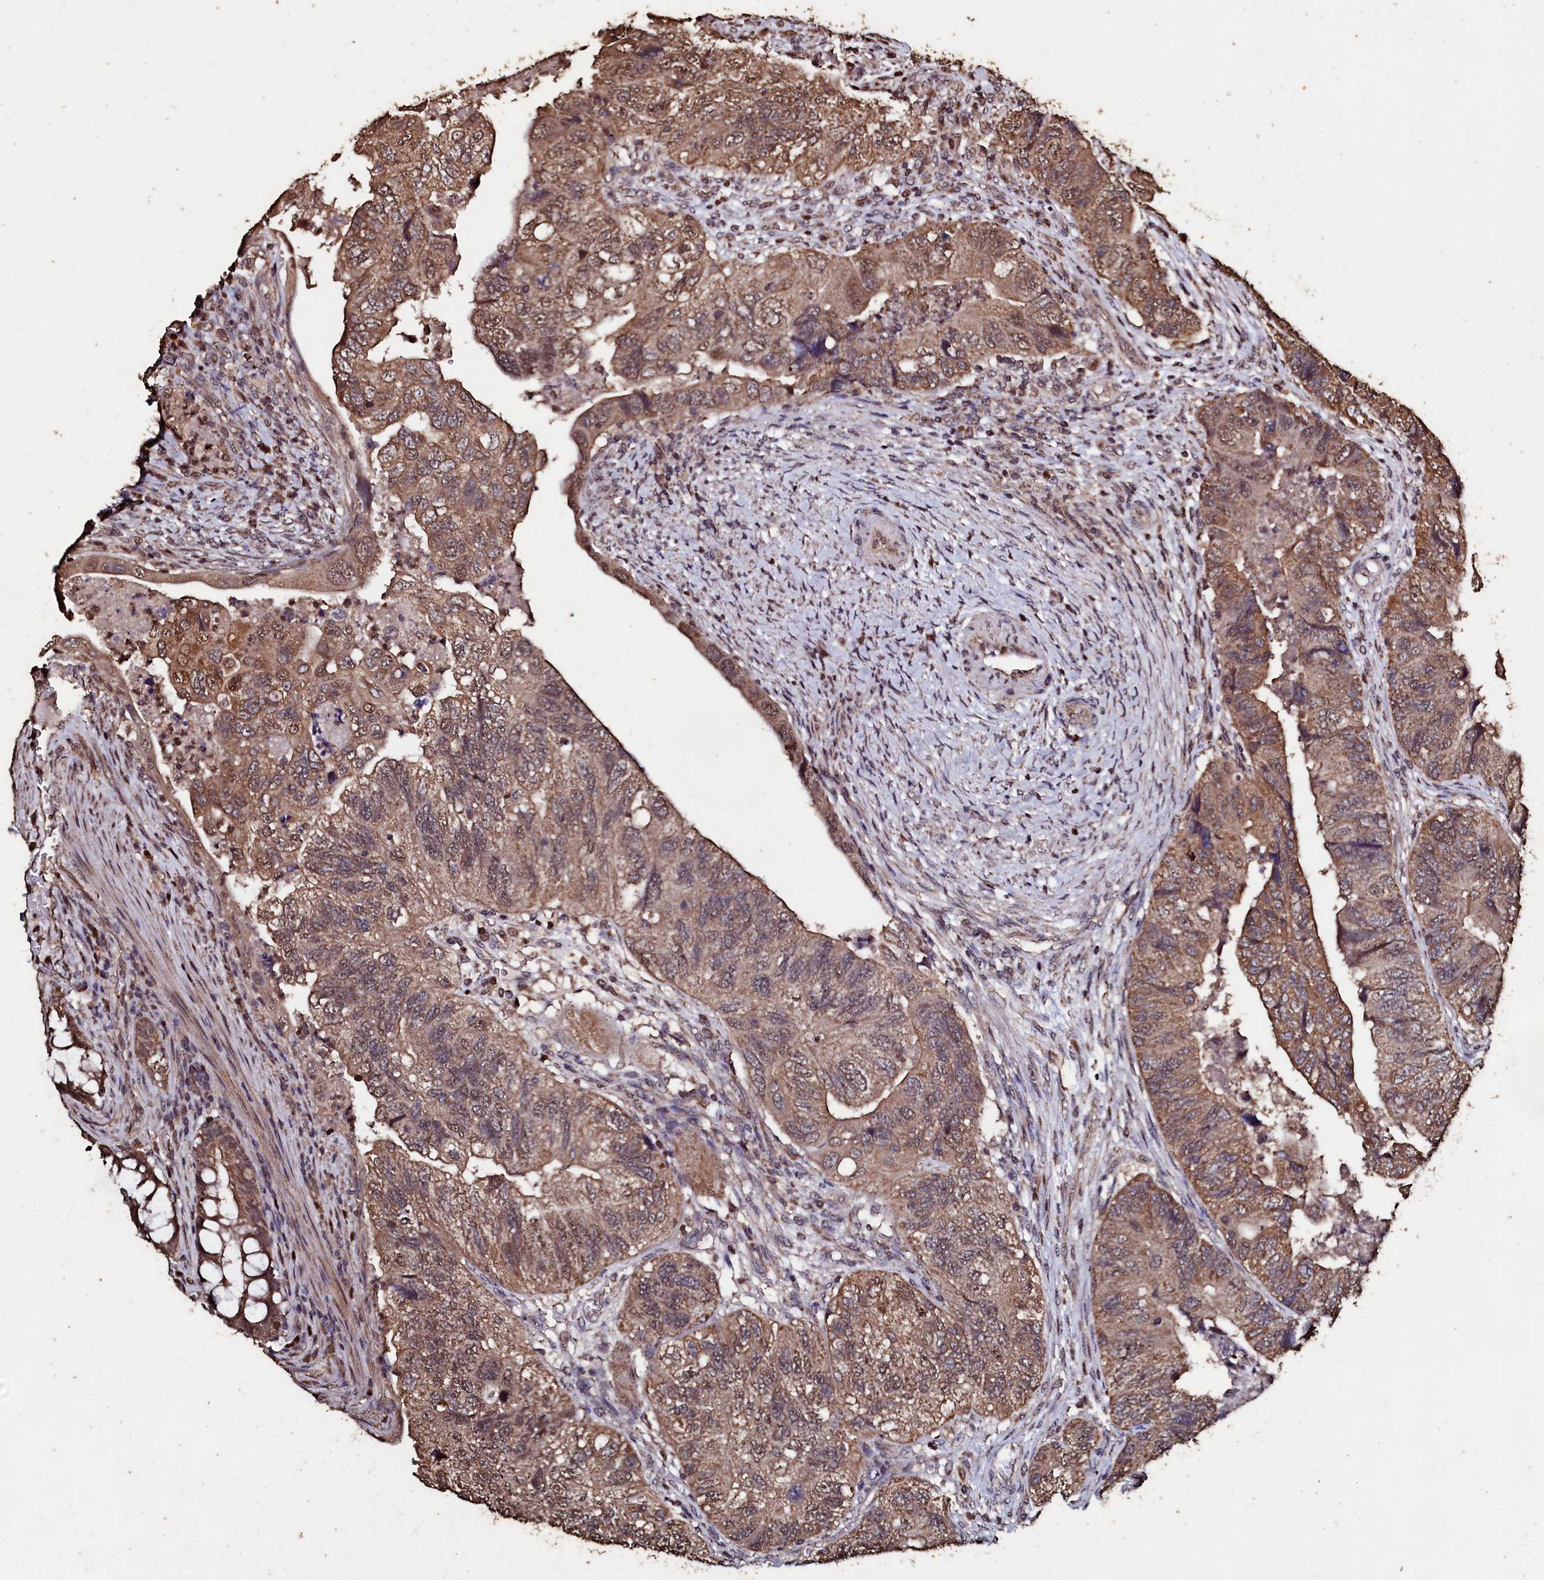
{"staining": {"intensity": "moderate", "quantity": ">75%", "location": "cytoplasmic/membranous"}, "tissue": "colorectal cancer", "cell_type": "Tumor cells", "image_type": "cancer", "snomed": [{"axis": "morphology", "description": "Adenocarcinoma, NOS"}, {"axis": "topography", "description": "Rectum"}], "caption": "Protein staining shows moderate cytoplasmic/membranous staining in approximately >75% of tumor cells in colorectal cancer.", "gene": "FAAP24", "patient": {"sex": "male", "age": 63}}